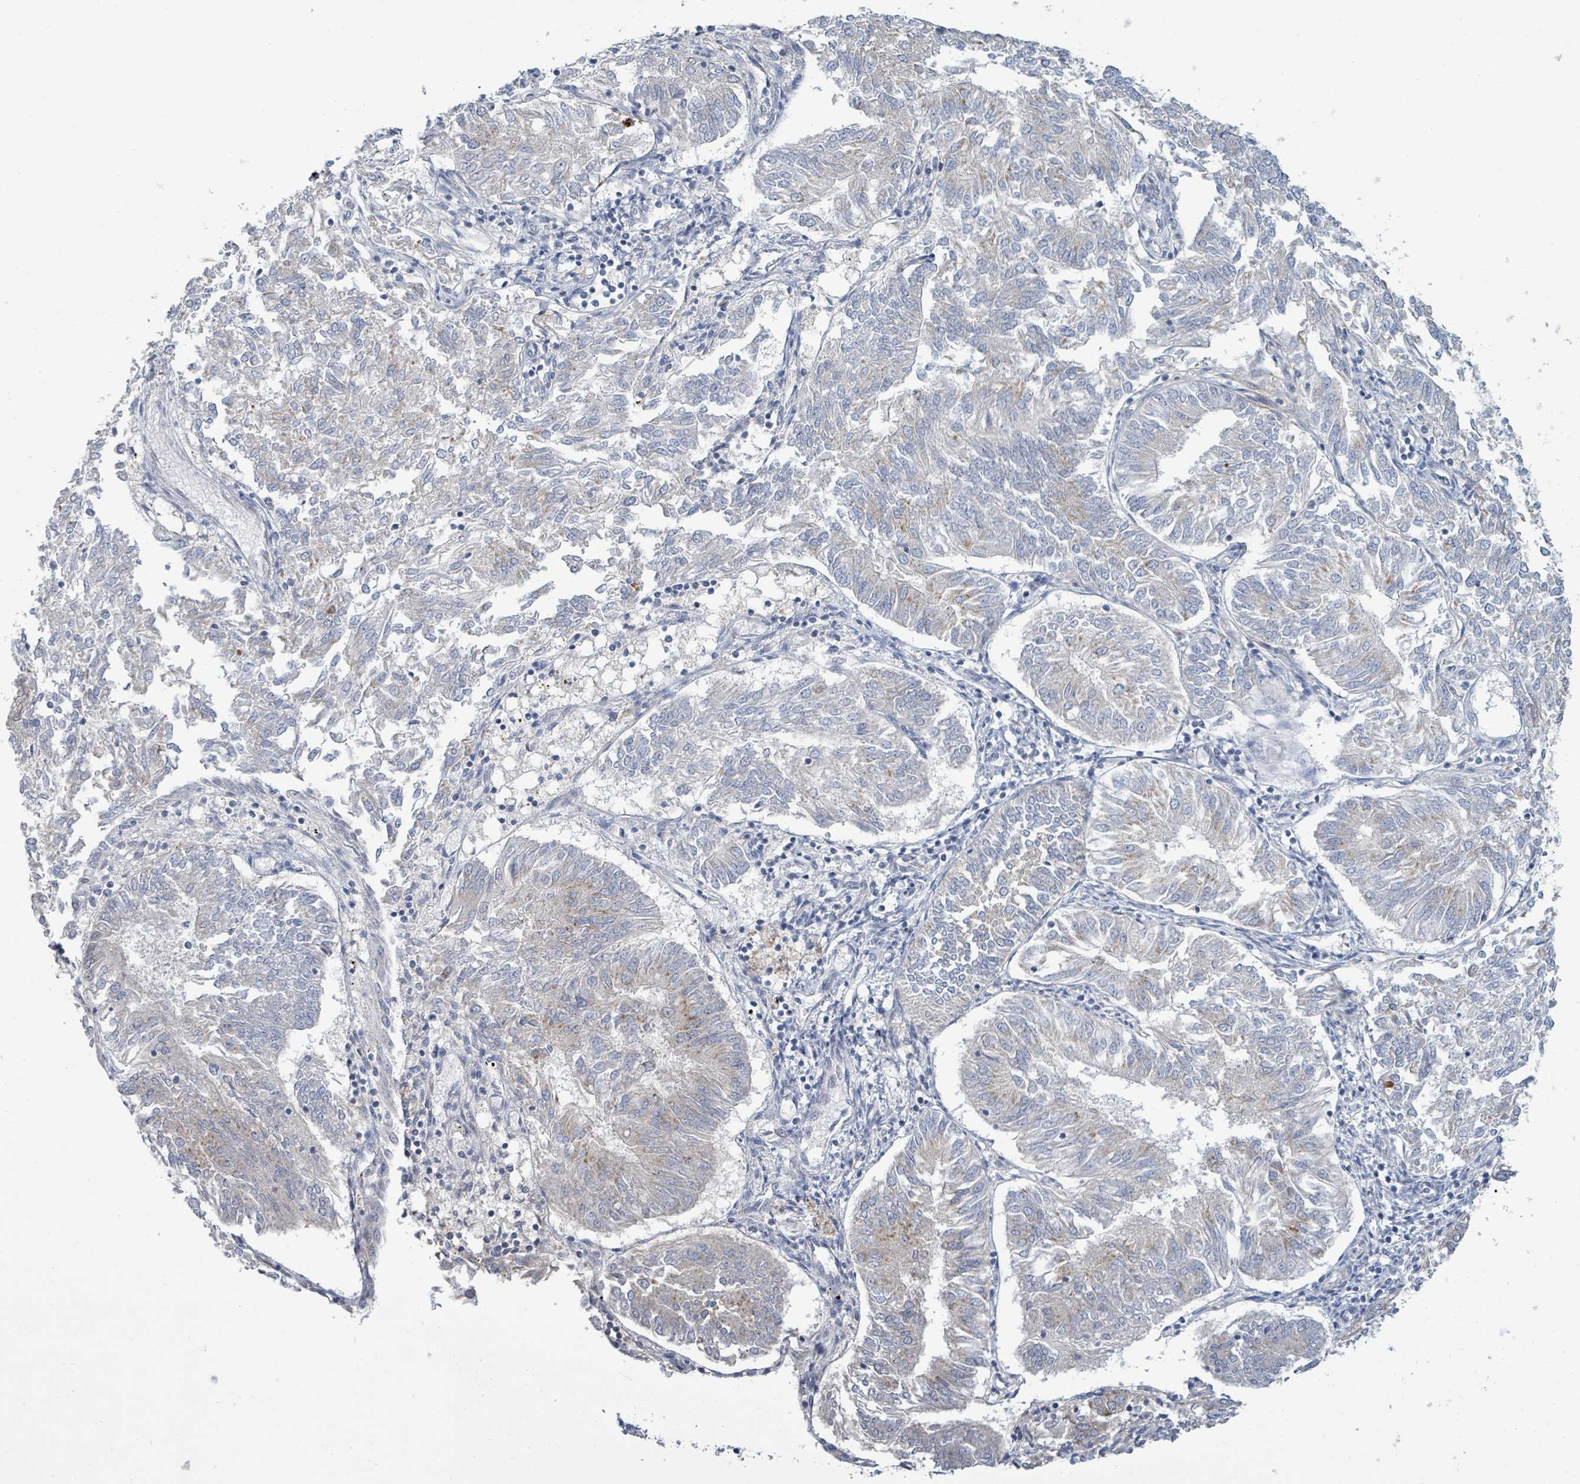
{"staining": {"intensity": "weak", "quantity": "<25%", "location": "cytoplasmic/membranous"}, "tissue": "endometrial cancer", "cell_type": "Tumor cells", "image_type": "cancer", "snomed": [{"axis": "morphology", "description": "Adenocarcinoma, NOS"}, {"axis": "topography", "description": "Endometrium"}], "caption": "Tumor cells show no significant protein expression in adenocarcinoma (endometrial).", "gene": "ZFPM1", "patient": {"sex": "female", "age": 58}}